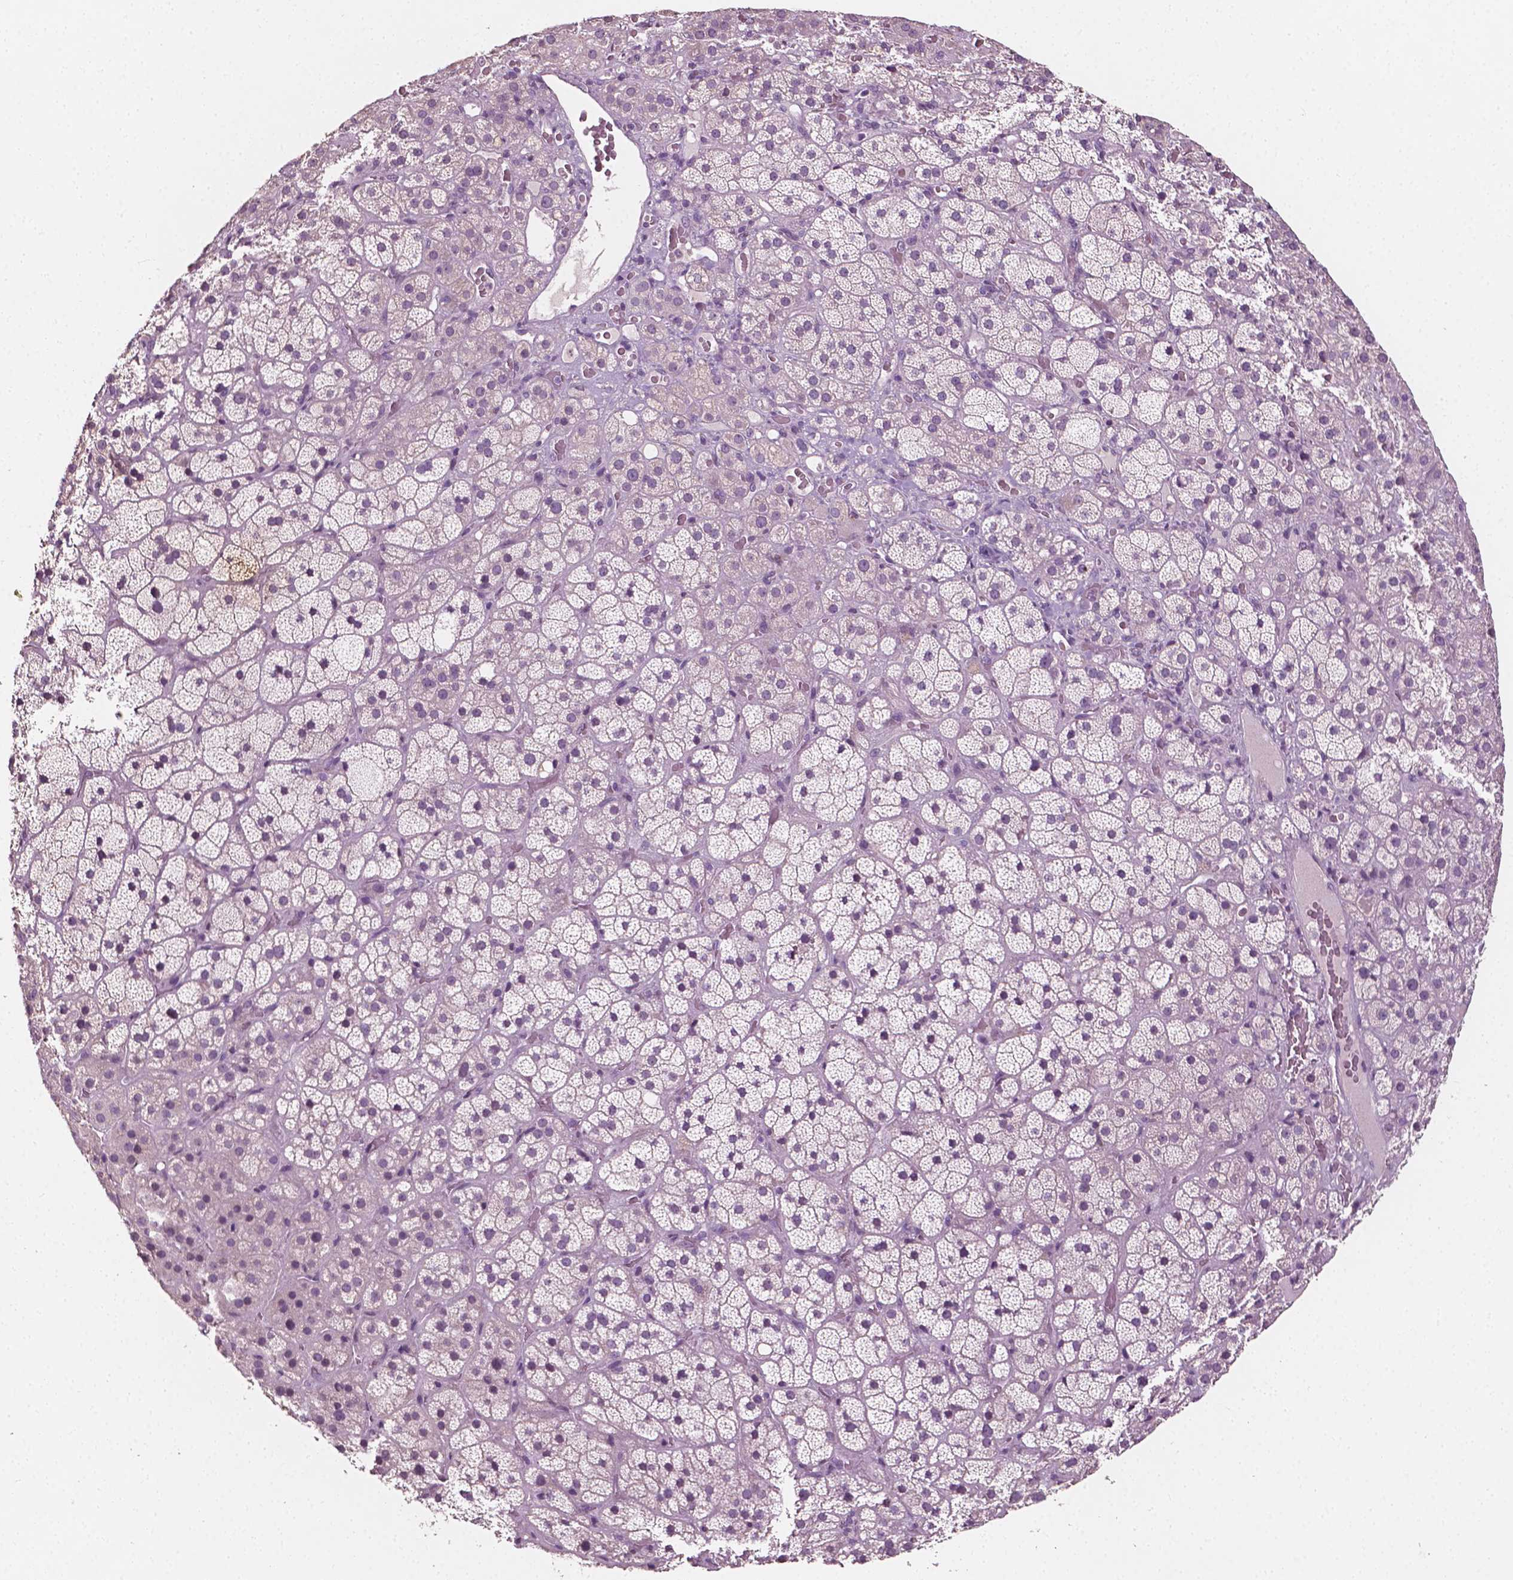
{"staining": {"intensity": "negative", "quantity": "none", "location": "none"}, "tissue": "adrenal gland", "cell_type": "Glandular cells", "image_type": "normal", "snomed": [{"axis": "morphology", "description": "Normal tissue, NOS"}, {"axis": "topography", "description": "Adrenal gland"}], "caption": "Immunohistochemistry micrograph of unremarkable adrenal gland stained for a protein (brown), which shows no staining in glandular cells.", "gene": "PLA2R1", "patient": {"sex": "male", "age": 57}}